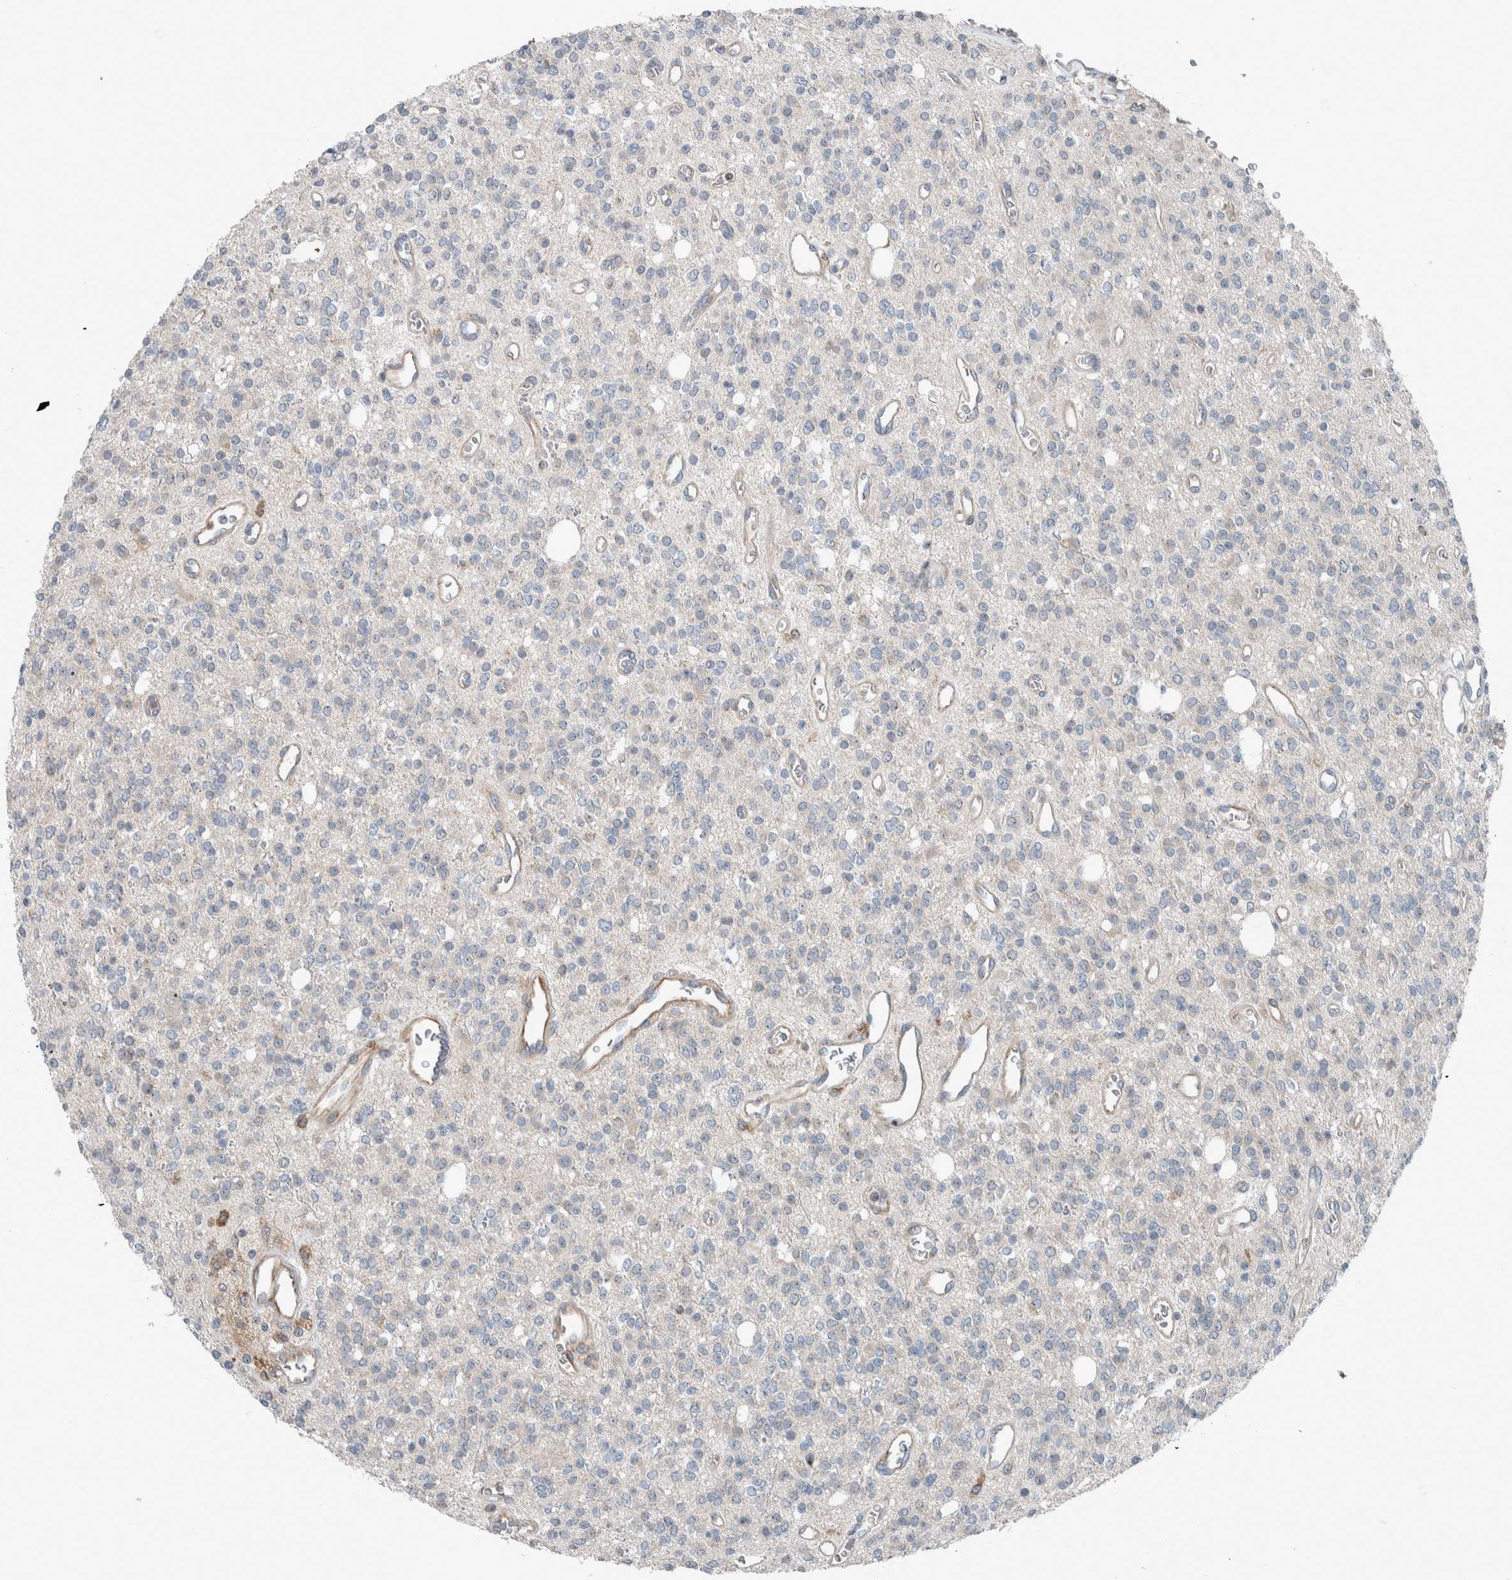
{"staining": {"intensity": "negative", "quantity": "none", "location": "none"}, "tissue": "glioma", "cell_type": "Tumor cells", "image_type": "cancer", "snomed": [{"axis": "morphology", "description": "Glioma, malignant, High grade"}, {"axis": "topography", "description": "Brain"}], "caption": "Tumor cells are negative for protein expression in human glioma. The staining is performed using DAB brown chromogen with nuclei counter-stained in using hematoxylin.", "gene": "USP25", "patient": {"sex": "male", "age": 34}}